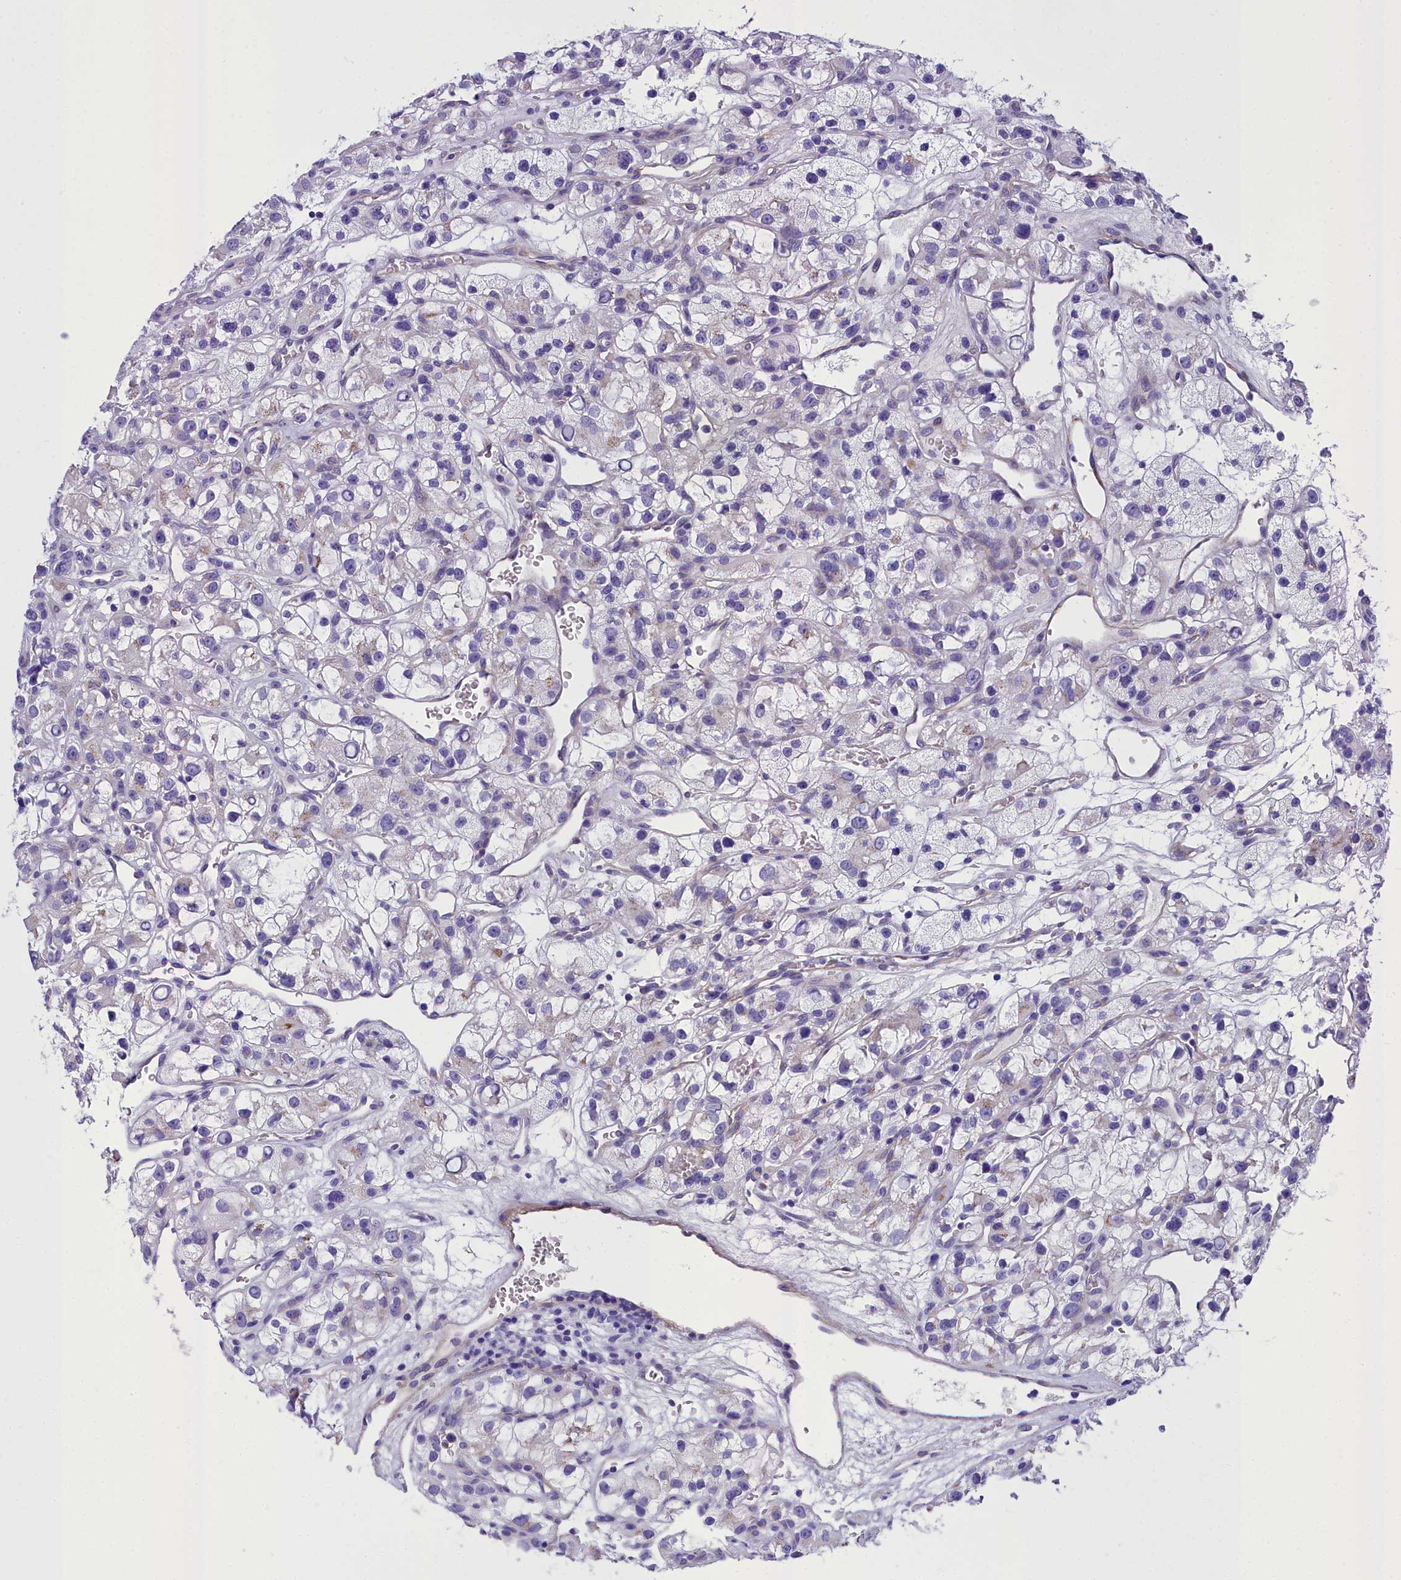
{"staining": {"intensity": "negative", "quantity": "none", "location": "none"}, "tissue": "renal cancer", "cell_type": "Tumor cells", "image_type": "cancer", "snomed": [{"axis": "morphology", "description": "Adenocarcinoma, NOS"}, {"axis": "topography", "description": "Kidney"}], "caption": "An immunohistochemistry photomicrograph of renal cancer (adenocarcinoma) is shown. There is no staining in tumor cells of renal cancer (adenocarcinoma).", "gene": "GFRA1", "patient": {"sex": "female", "age": 57}}